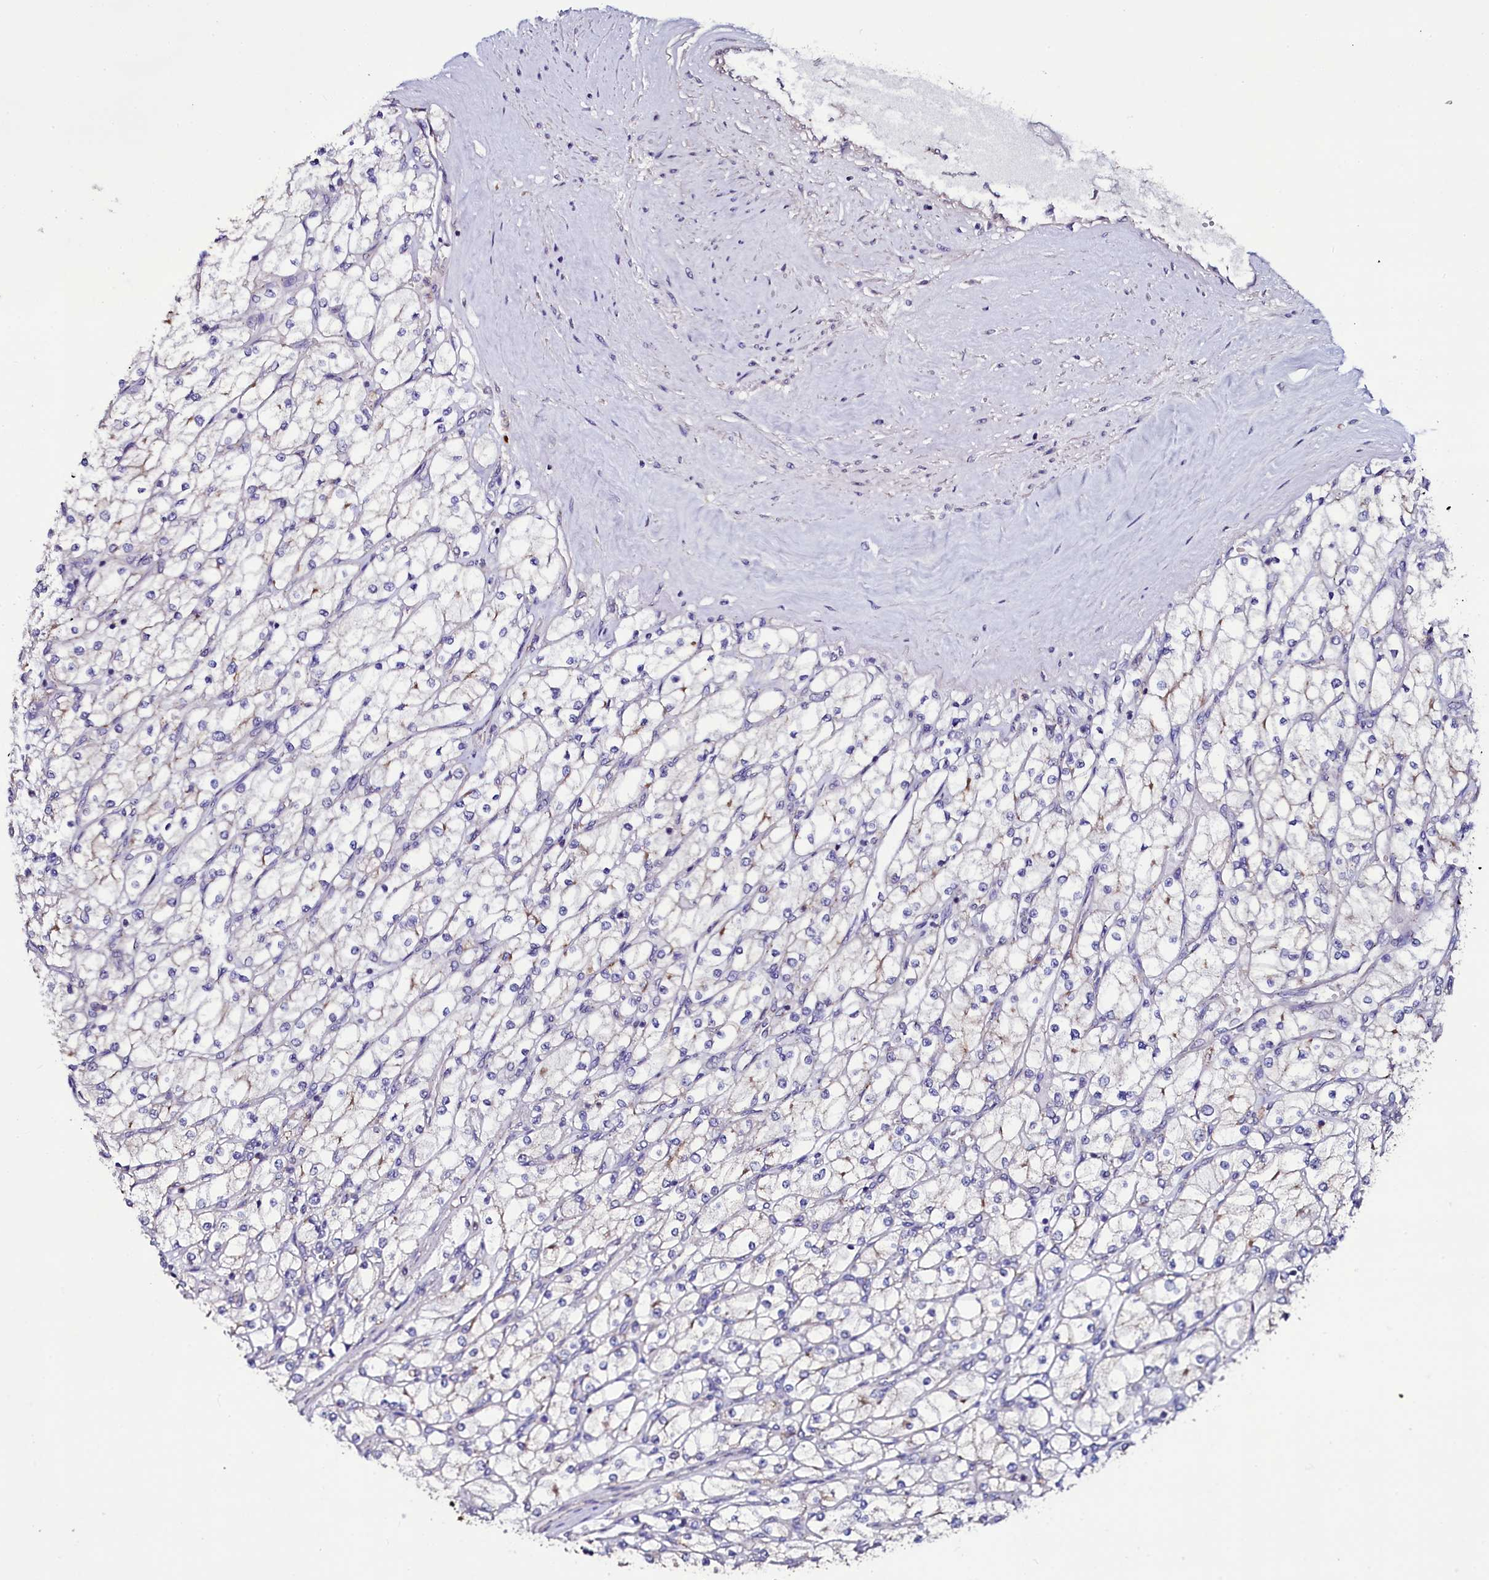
{"staining": {"intensity": "negative", "quantity": "none", "location": "none"}, "tissue": "renal cancer", "cell_type": "Tumor cells", "image_type": "cancer", "snomed": [{"axis": "morphology", "description": "Adenocarcinoma, NOS"}, {"axis": "topography", "description": "Kidney"}], "caption": "Protein analysis of renal cancer (adenocarcinoma) shows no significant staining in tumor cells.", "gene": "USPL1", "patient": {"sex": "male", "age": 80}}